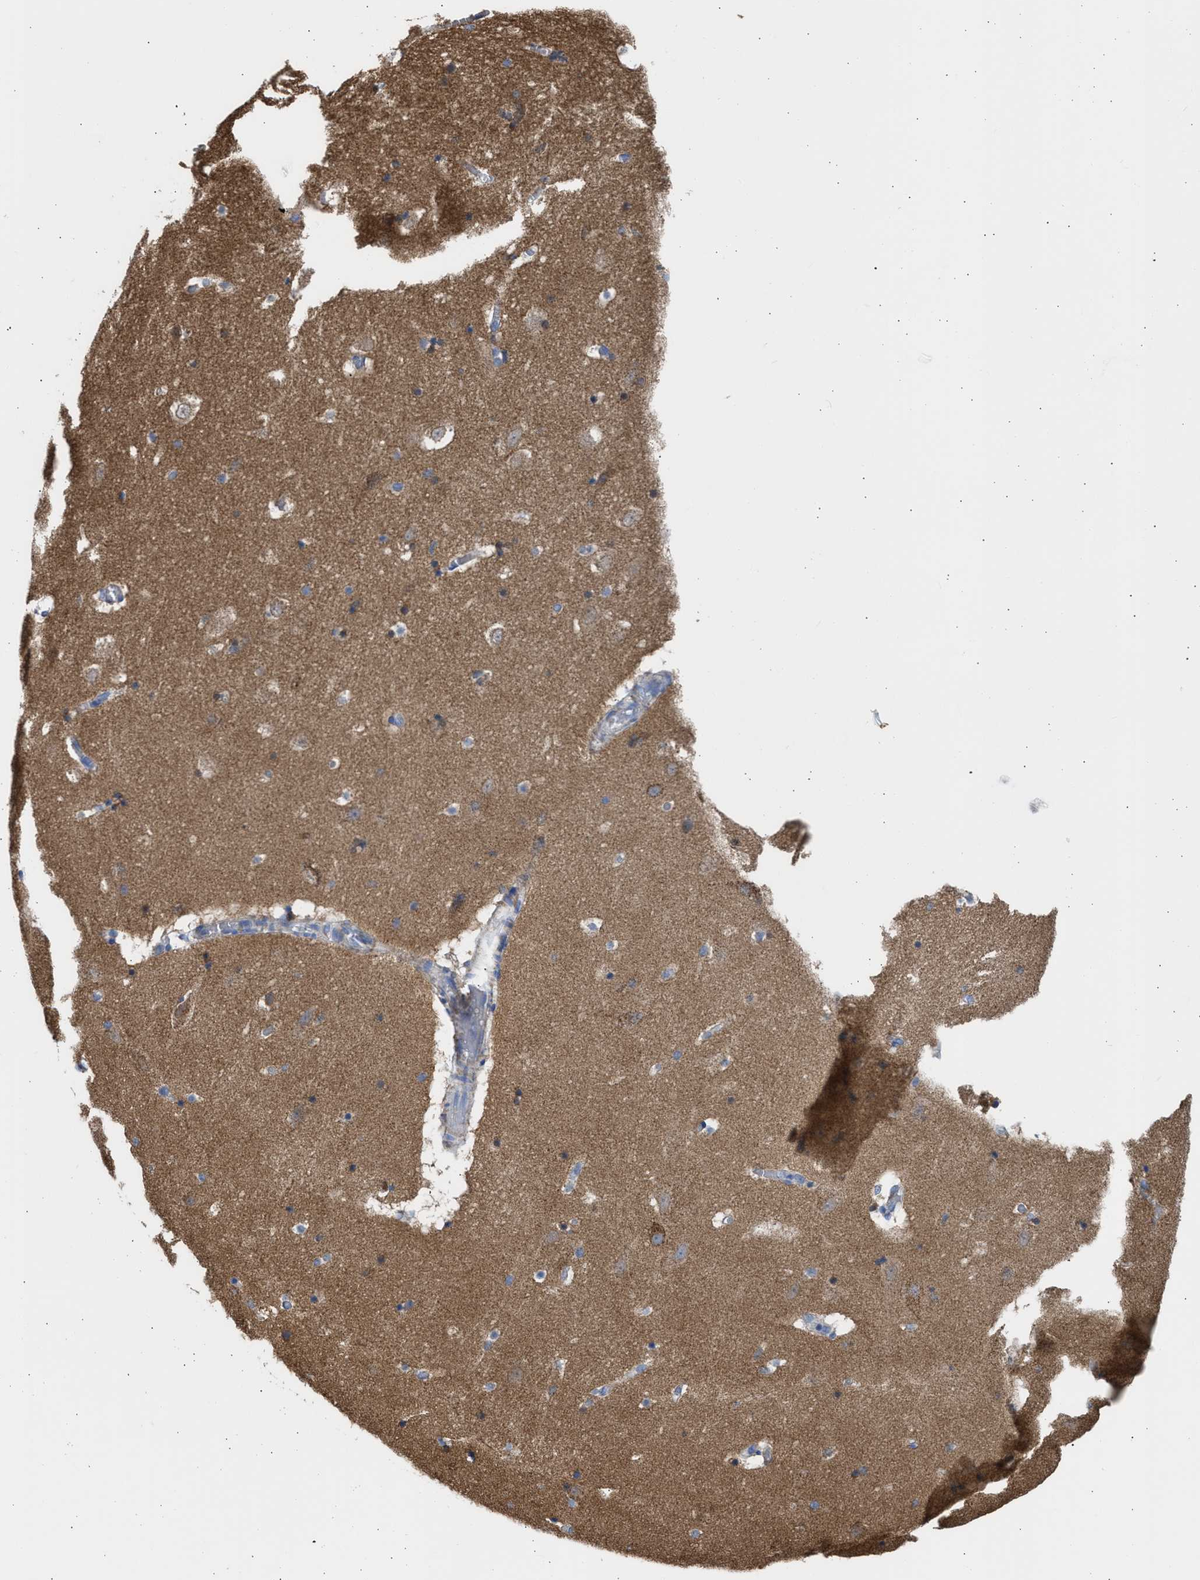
{"staining": {"intensity": "weak", "quantity": ">75%", "location": "cytoplasmic/membranous"}, "tissue": "hippocampus", "cell_type": "Glial cells", "image_type": "normal", "snomed": [{"axis": "morphology", "description": "Normal tissue, NOS"}, {"axis": "topography", "description": "Hippocampus"}], "caption": "Protein staining reveals weak cytoplasmic/membranous staining in about >75% of glial cells in normal hippocampus.", "gene": "BTG3", "patient": {"sex": "male", "age": 45}}